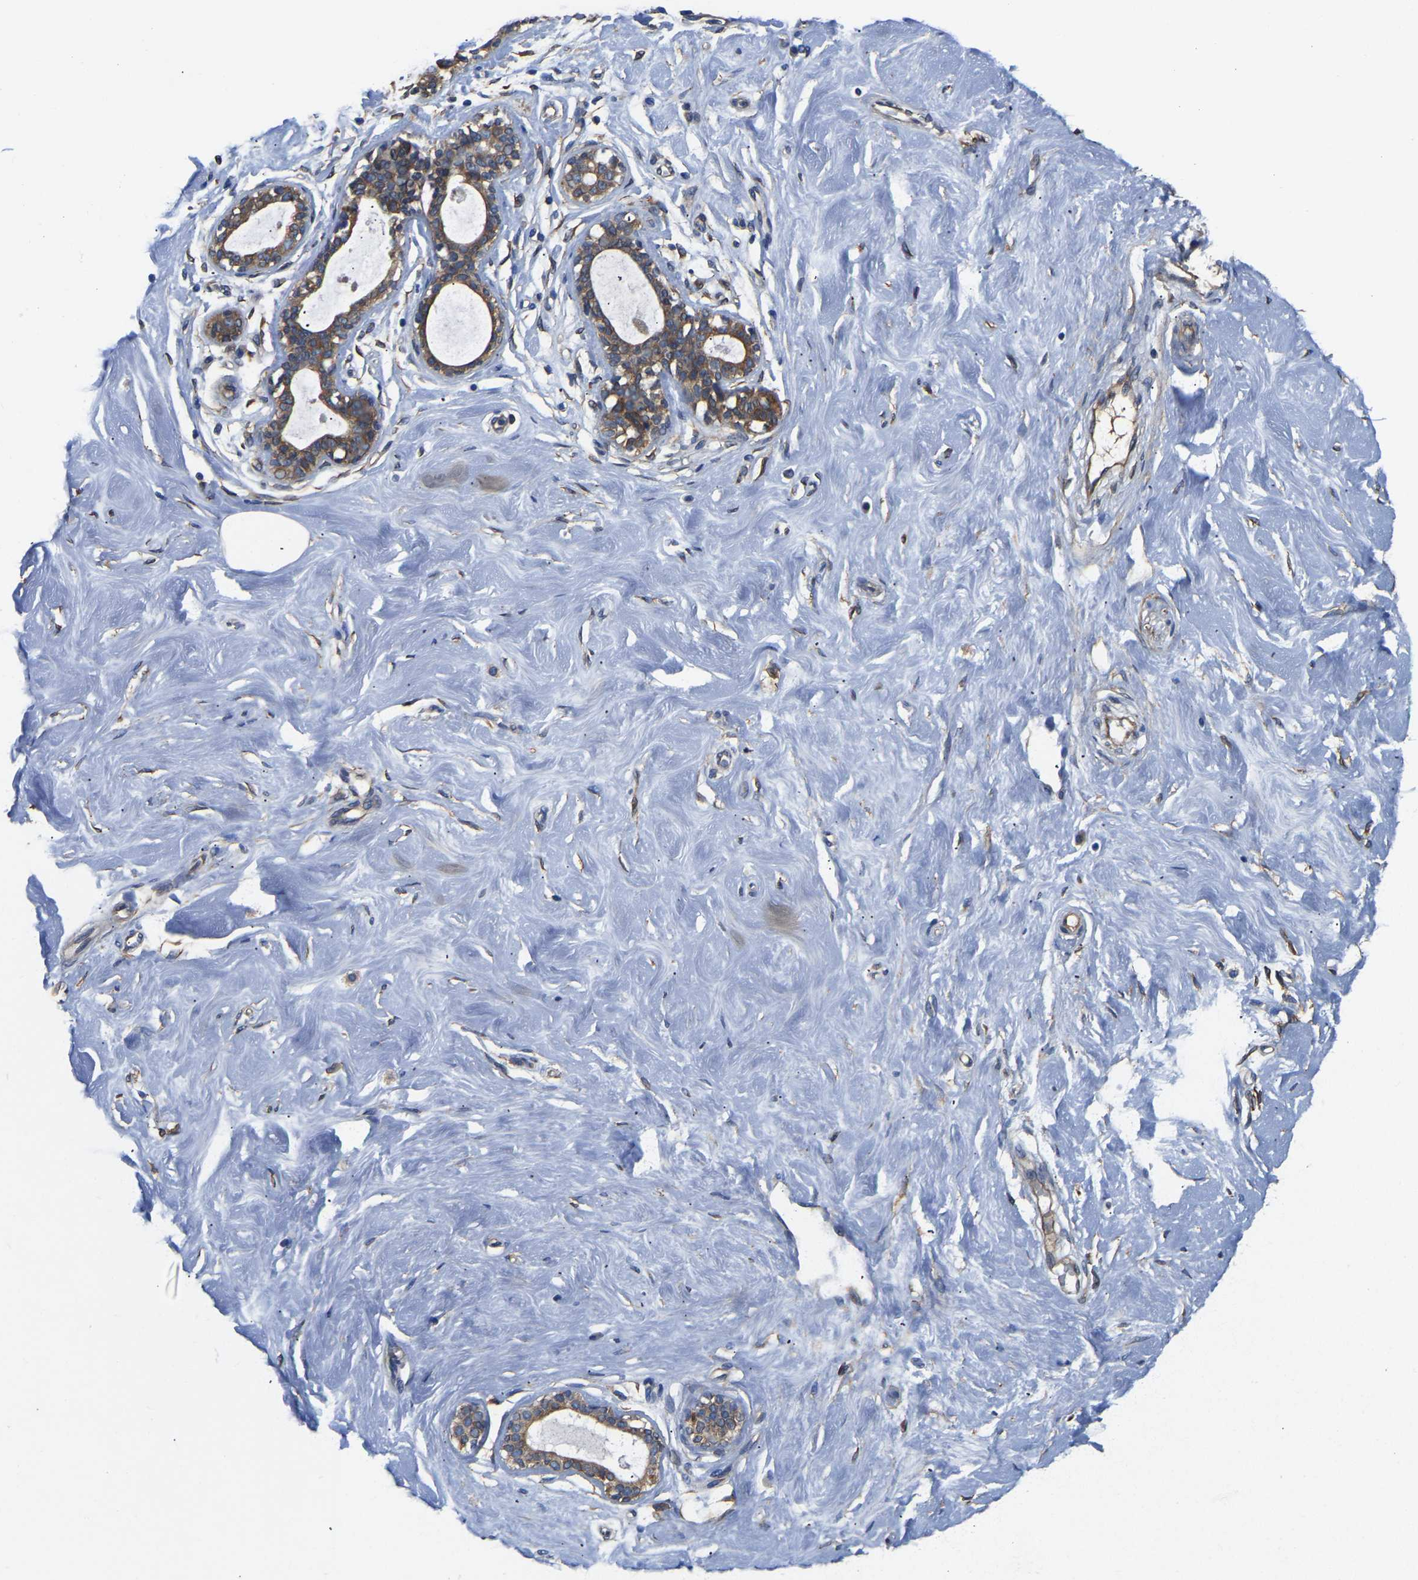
{"staining": {"intensity": "moderate", "quantity": ">75%", "location": "cytoplasmic/membranous"}, "tissue": "breast", "cell_type": "Adipocytes", "image_type": "normal", "snomed": [{"axis": "morphology", "description": "Normal tissue, NOS"}, {"axis": "topography", "description": "Breast"}], "caption": "Benign breast was stained to show a protein in brown. There is medium levels of moderate cytoplasmic/membranous expression in approximately >75% of adipocytes.", "gene": "ARL6IP5", "patient": {"sex": "female", "age": 23}}